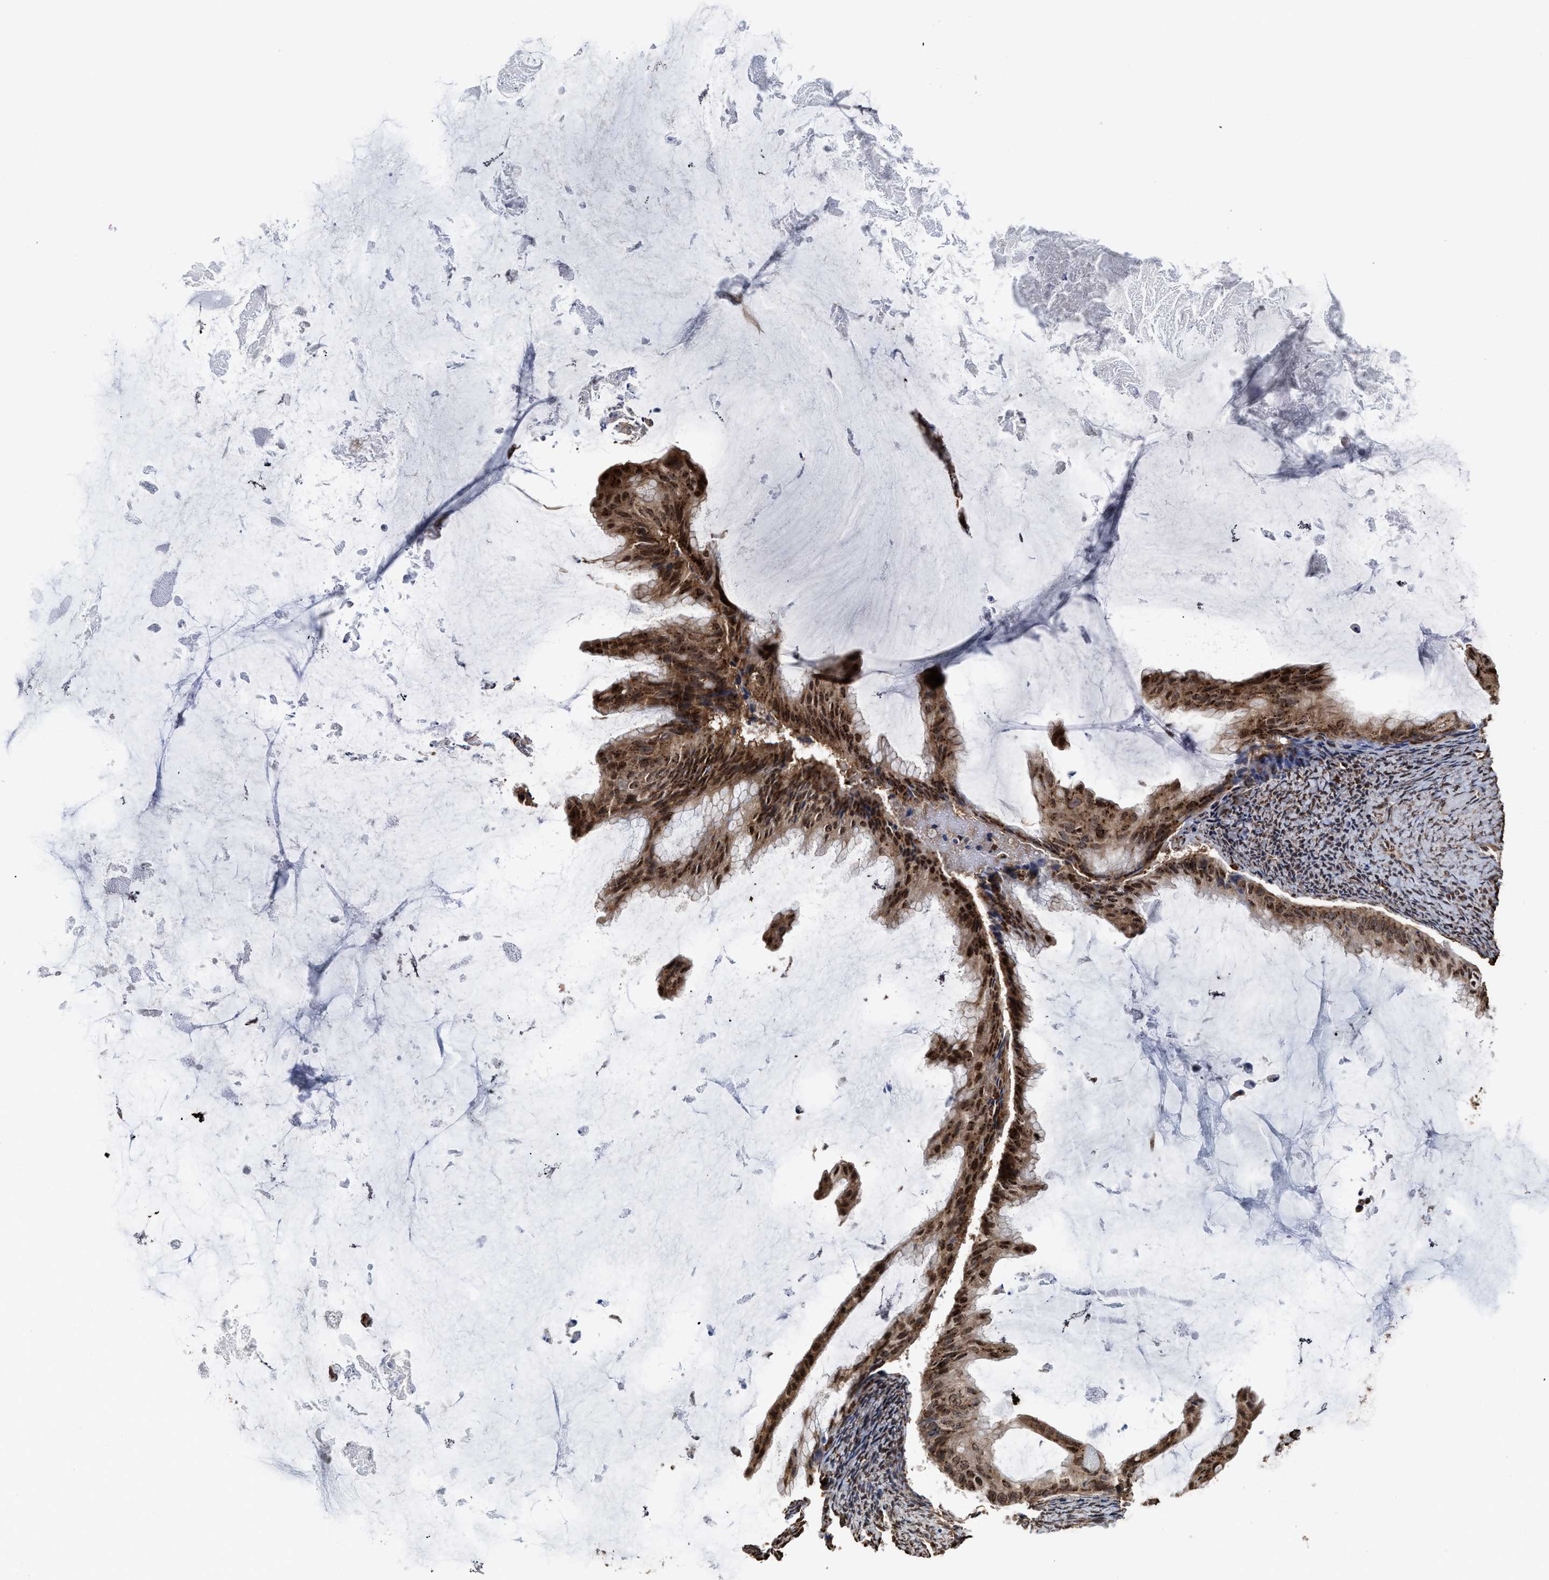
{"staining": {"intensity": "strong", "quantity": ">75%", "location": "cytoplasmic/membranous,nuclear"}, "tissue": "ovarian cancer", "cell_type": "Tumor cells", "image_type": "cancer", "snomed": [{"axis": "morphology", "description": "Cystadenocarcinoma, mucinous, NOS"}, {"axis": "topography", "description": "Ovary"}], "caption": "The histopathology image demonstrates immunohistochemical staining of mucinous cystadenocarcinoma (ovarian). There is strong cytoplasmic/membranous and nuclear staining is present in approximately >75% of tumor cells.", "gene": "SEPTIN2", "patient": {"sex": "female", "age": 61}}